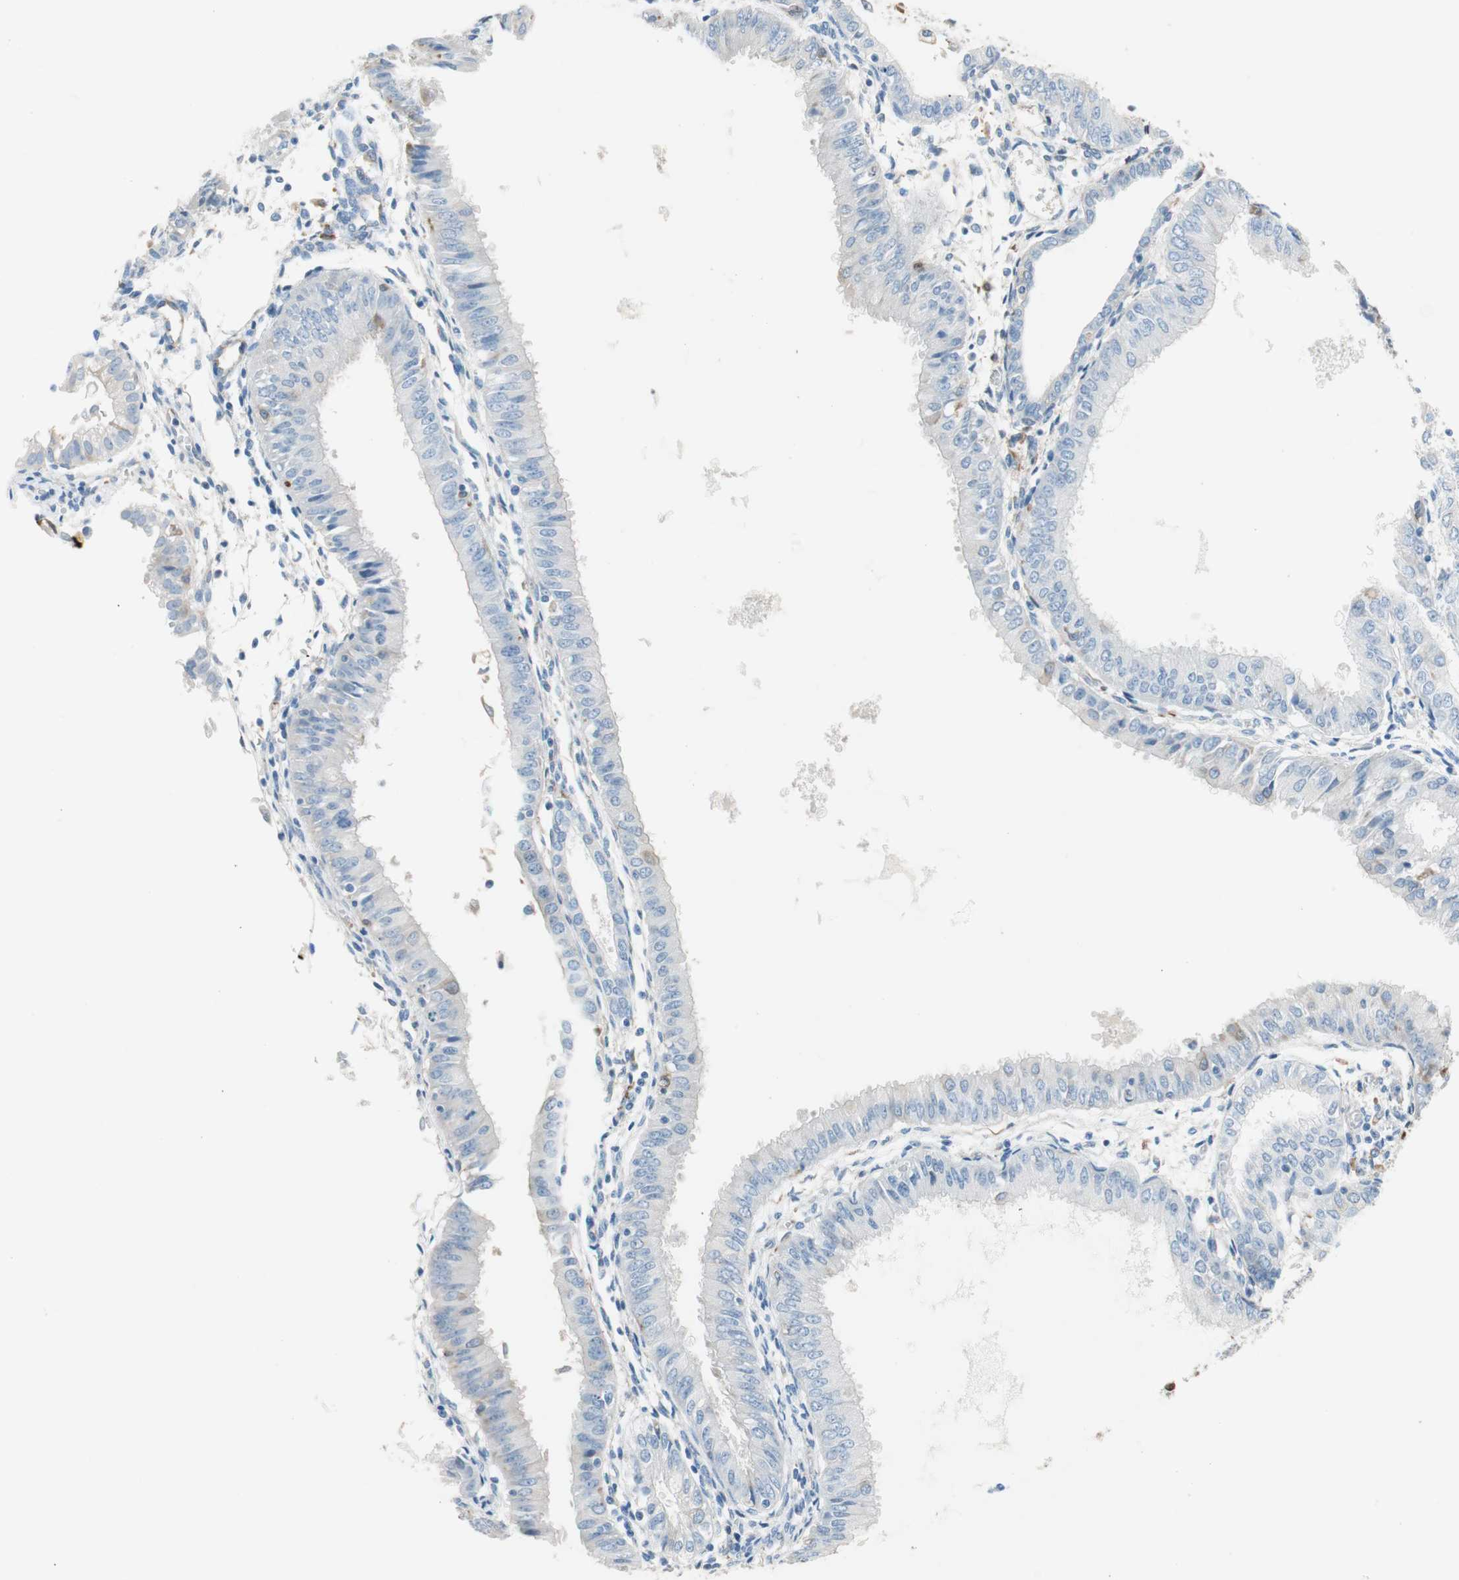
{"staining": {"intensity": "negative", "quantity": "none", "location": "none"}, "tissue": "endometrial cancer", "cell_type": "Tumor cells", "image_type": "cancer", "snomed": [{"axis": "morphology", "description": "Adenocarcinoma, NOS"}, {"axis": "topography", "description": "Endometrium"}], "caption": "IHC image of human endometrial cancer stained for a protein (brown), which exhibits no positivity in tumor cells.", "gene": "GLUL", "patient": {"sex": "female", "age": 53}}